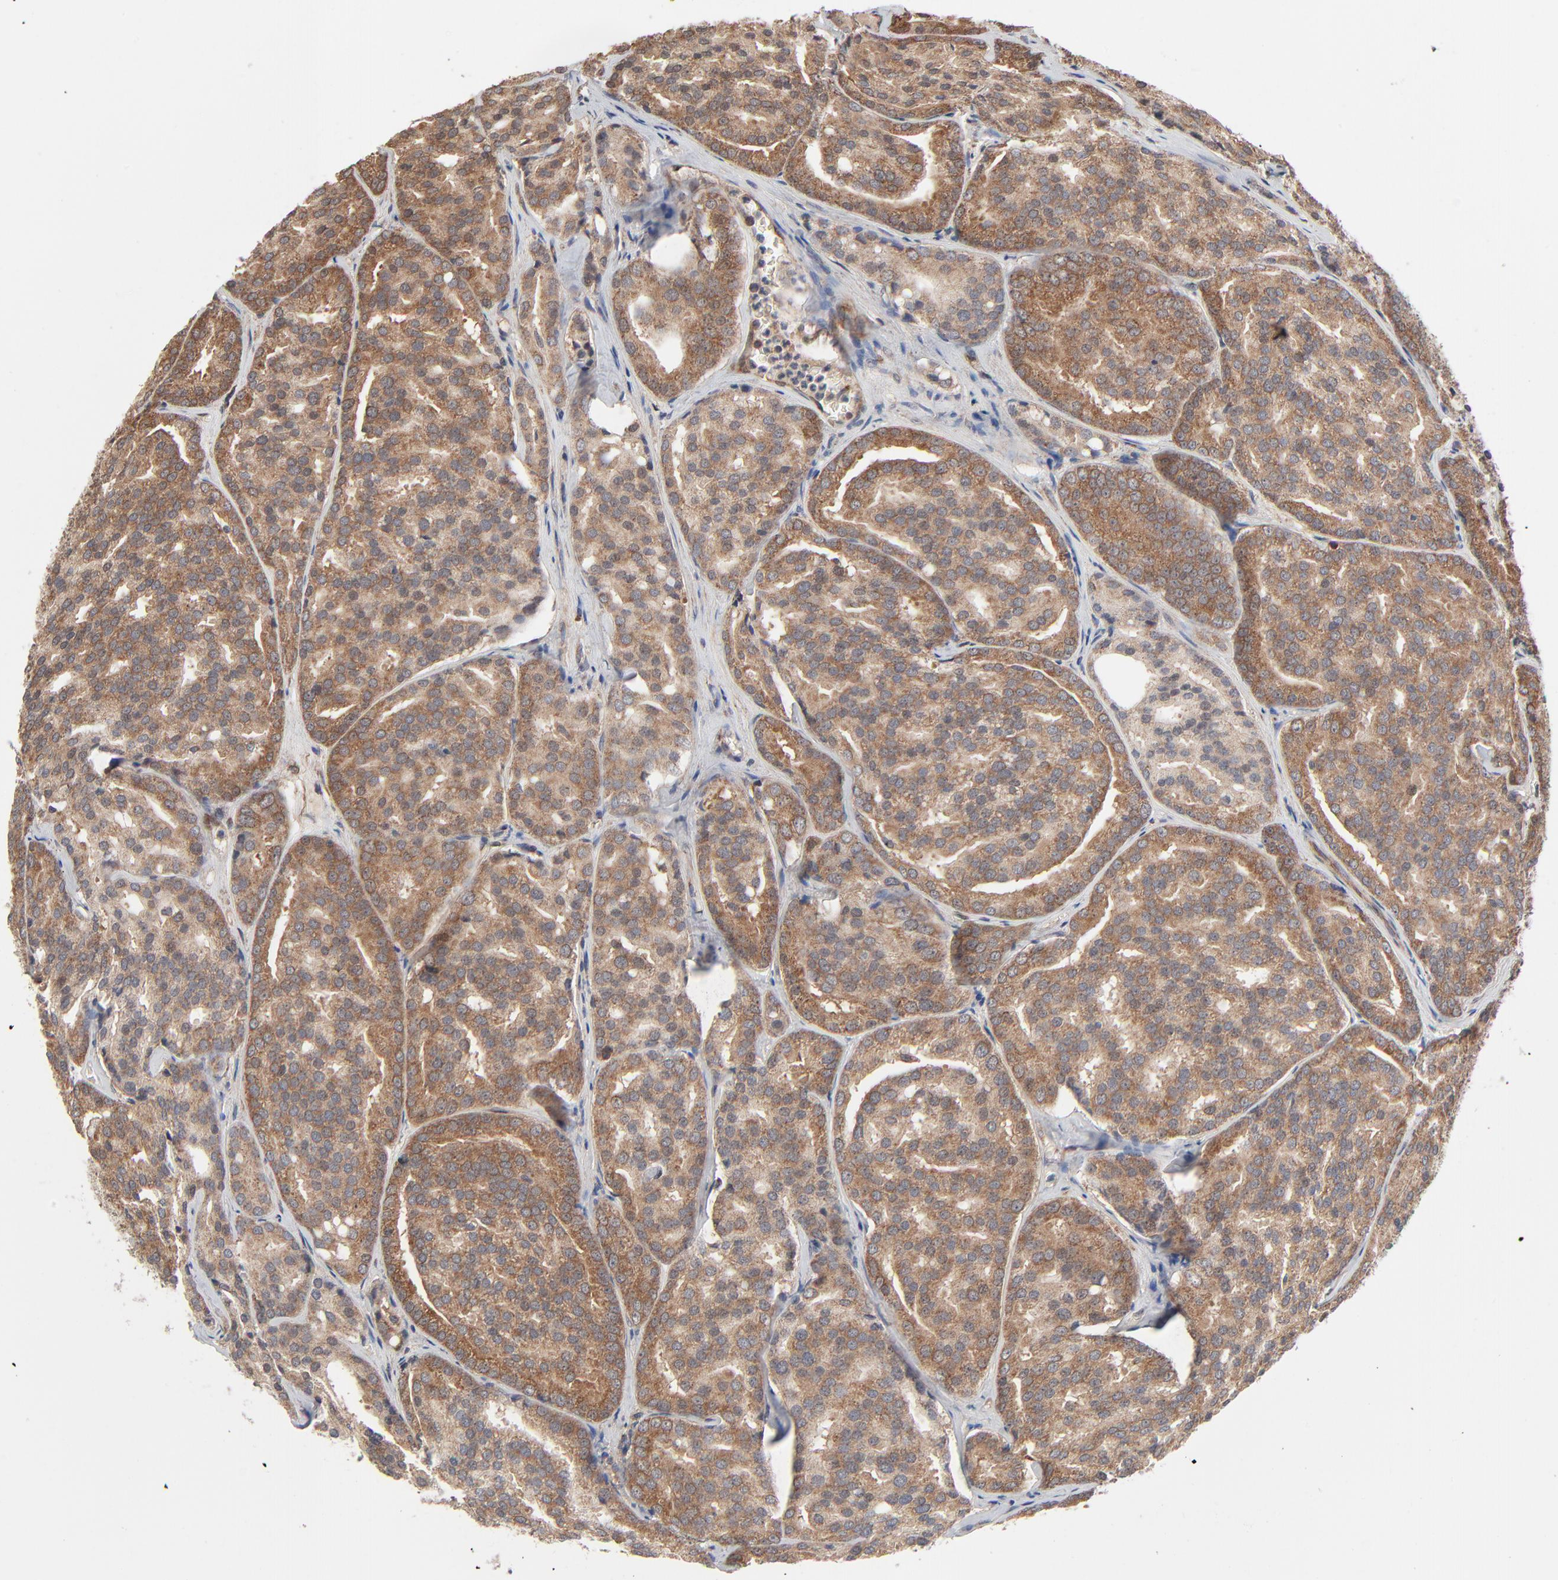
{"staining": {"intensity": "moderate", "quantity": ">75%", "location": "cytoplasmic/membranous"}, "tissue": "prostate cancer", "cell_type": "Tumor cells", "image_type": "cancer", "snomed": [{"axis": "morphology", "description": "Adenocarcinoma, High grade"}, {"axis": "topography", "description": "Prostate"}], "caption": "Adenocarcinoma (high-grade) (prostate) was stained to show a protein in brown. There is medium levels of moderate cytoplasmic/membranous expression in about >75% of tumor cells. Nuclei are stained in blue.", "gene": "ABLIM3", "patient": {"sex": "male", "age": 64}}